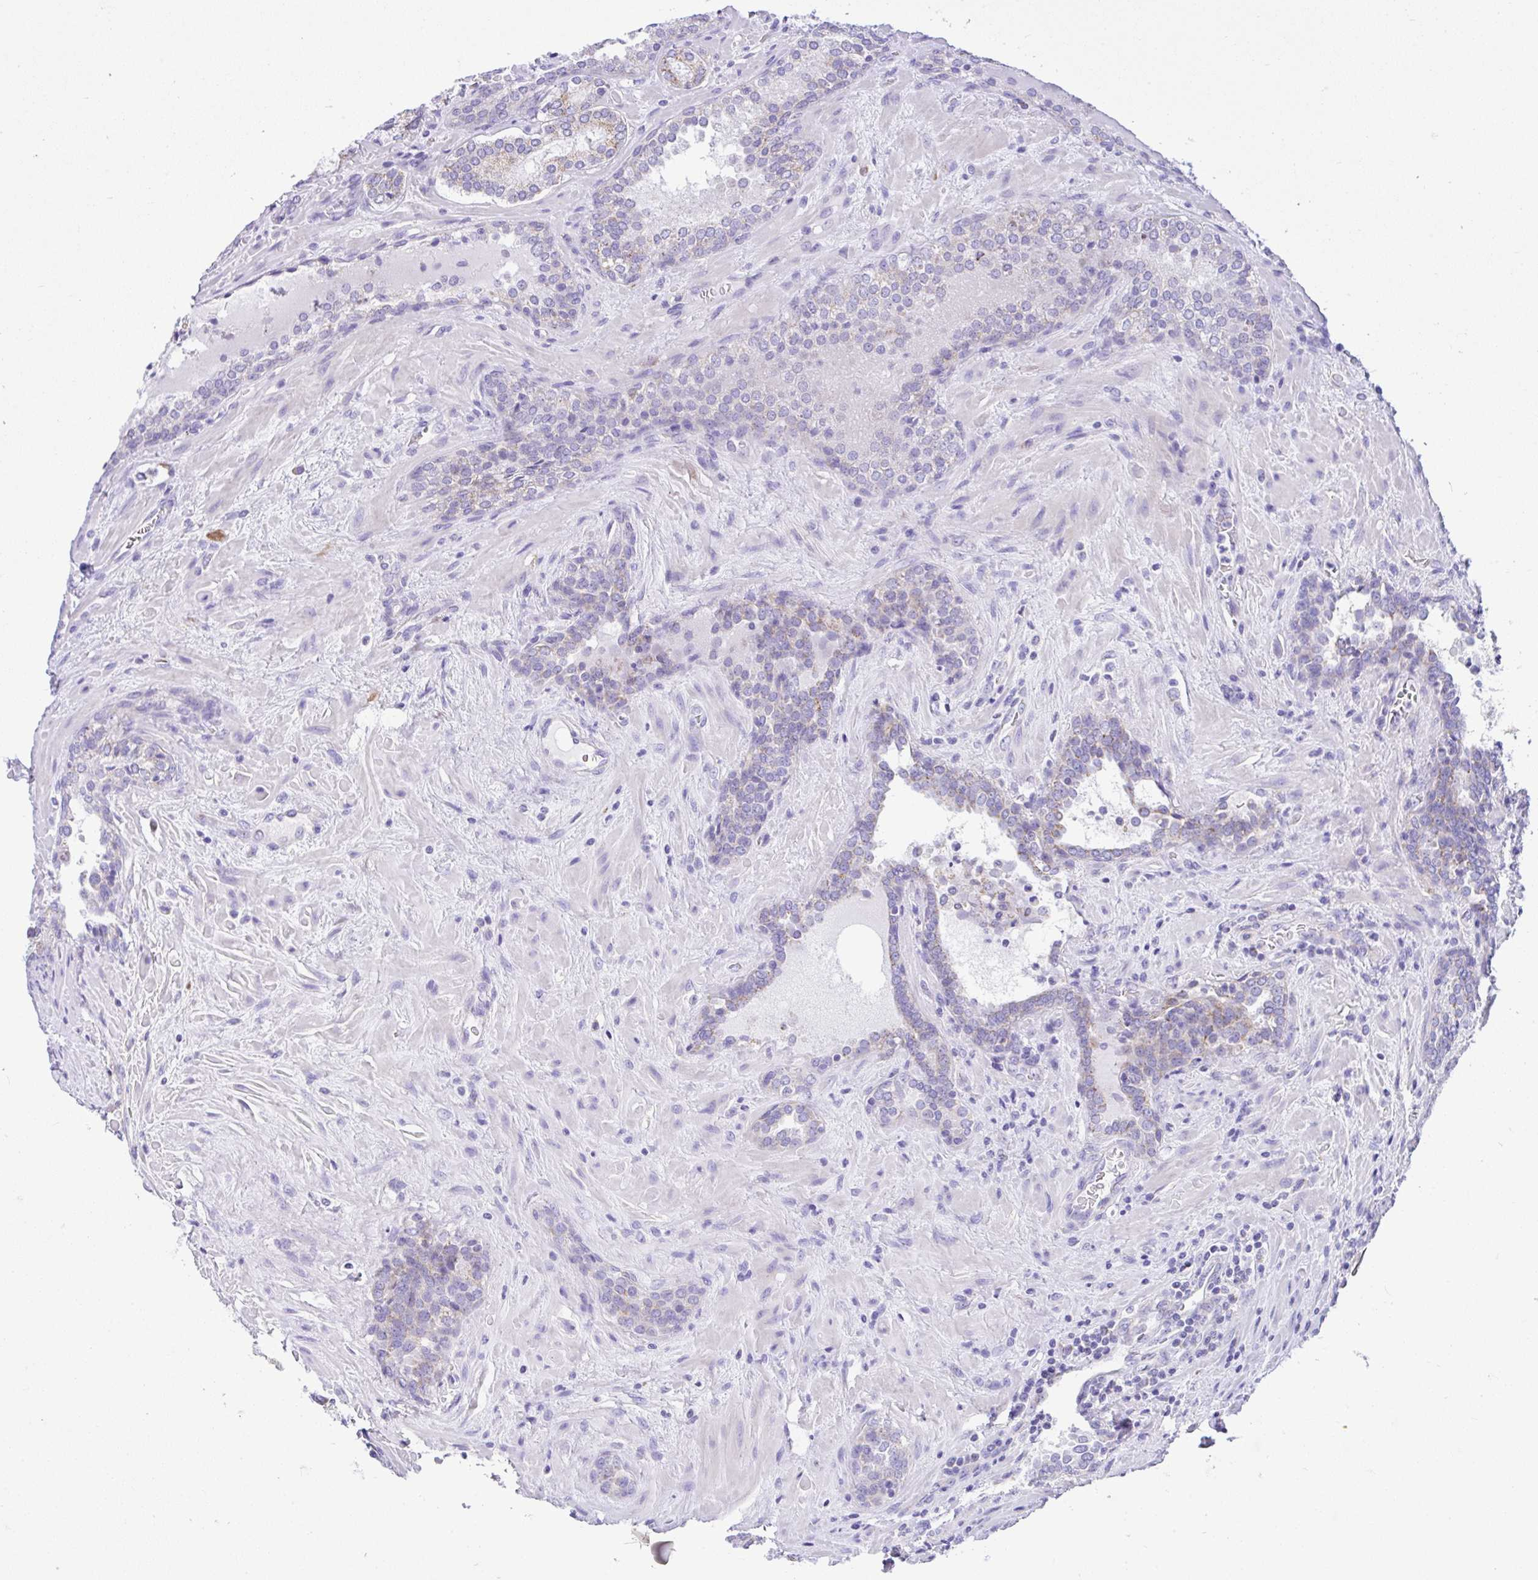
{"staining": {"intensity": "moderate", "quantity": "<25%", "location": "cytoplasmic/membranous"}, "tissue": "prostate cancer", "cell_type": "Tumor cells", "image_type": "cancer", "snomed": [{"axis": "morphology", "description": "Adenocarcinoma, Low grade"}, {"axis": "topography", "description": "Prostate"}], "caption": "Immunohistochemistry (IHC) histopathology image of human prostate cancer (adenocarcinoma (low-grade)) stained for a protein (brown), which reveals low levels of moderate cytoplasmic/membranous positivity in approximately <25% of tumor cells.", "gene": "SLC13A1", "patient": {"sex": "male", "age": 62}}